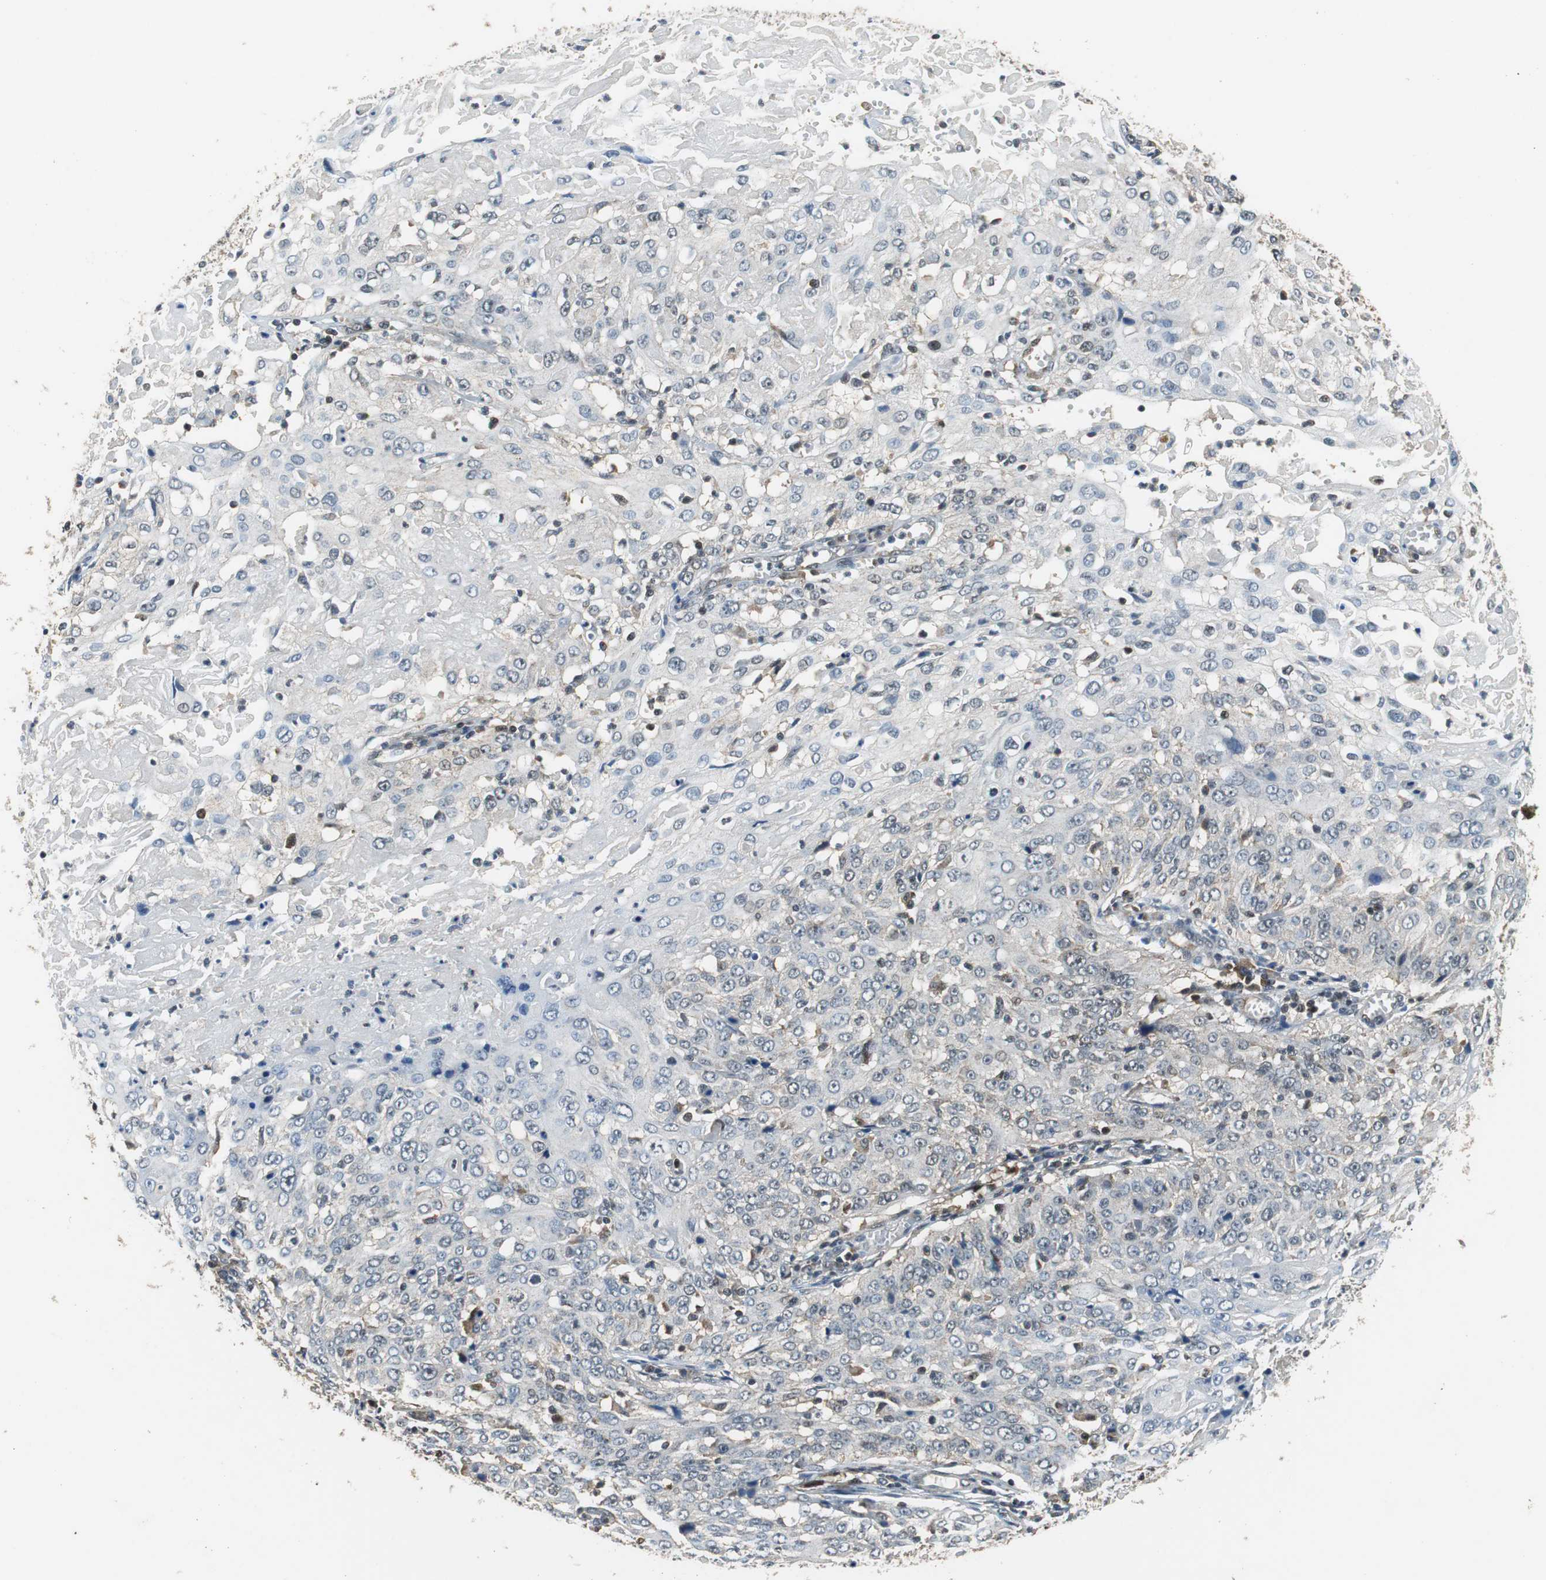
{"staining": {"intensity": "weak", "quantity": ">75%", "location": "cytoplasmic/membranous"}, "tissue": "cervical cancer", "cell_type": "Tumor cells", "image_type": "cancer", "snomed": [{"axis": "morphology", "description": "Squamous cell carcinoma, NOS"}, {"axis": "topography", "description": "Cervix"}], "caption": "DAB (3,3'-diaminobenzidine) immunohistochemical staining of cervical squamous cell carcinoma displays weak cytoplasmic/membranous protein positivity in approximately >75% of tumor cells.", "gene": "GSDMD", "patient": {"sex": "female", "age": 39}}